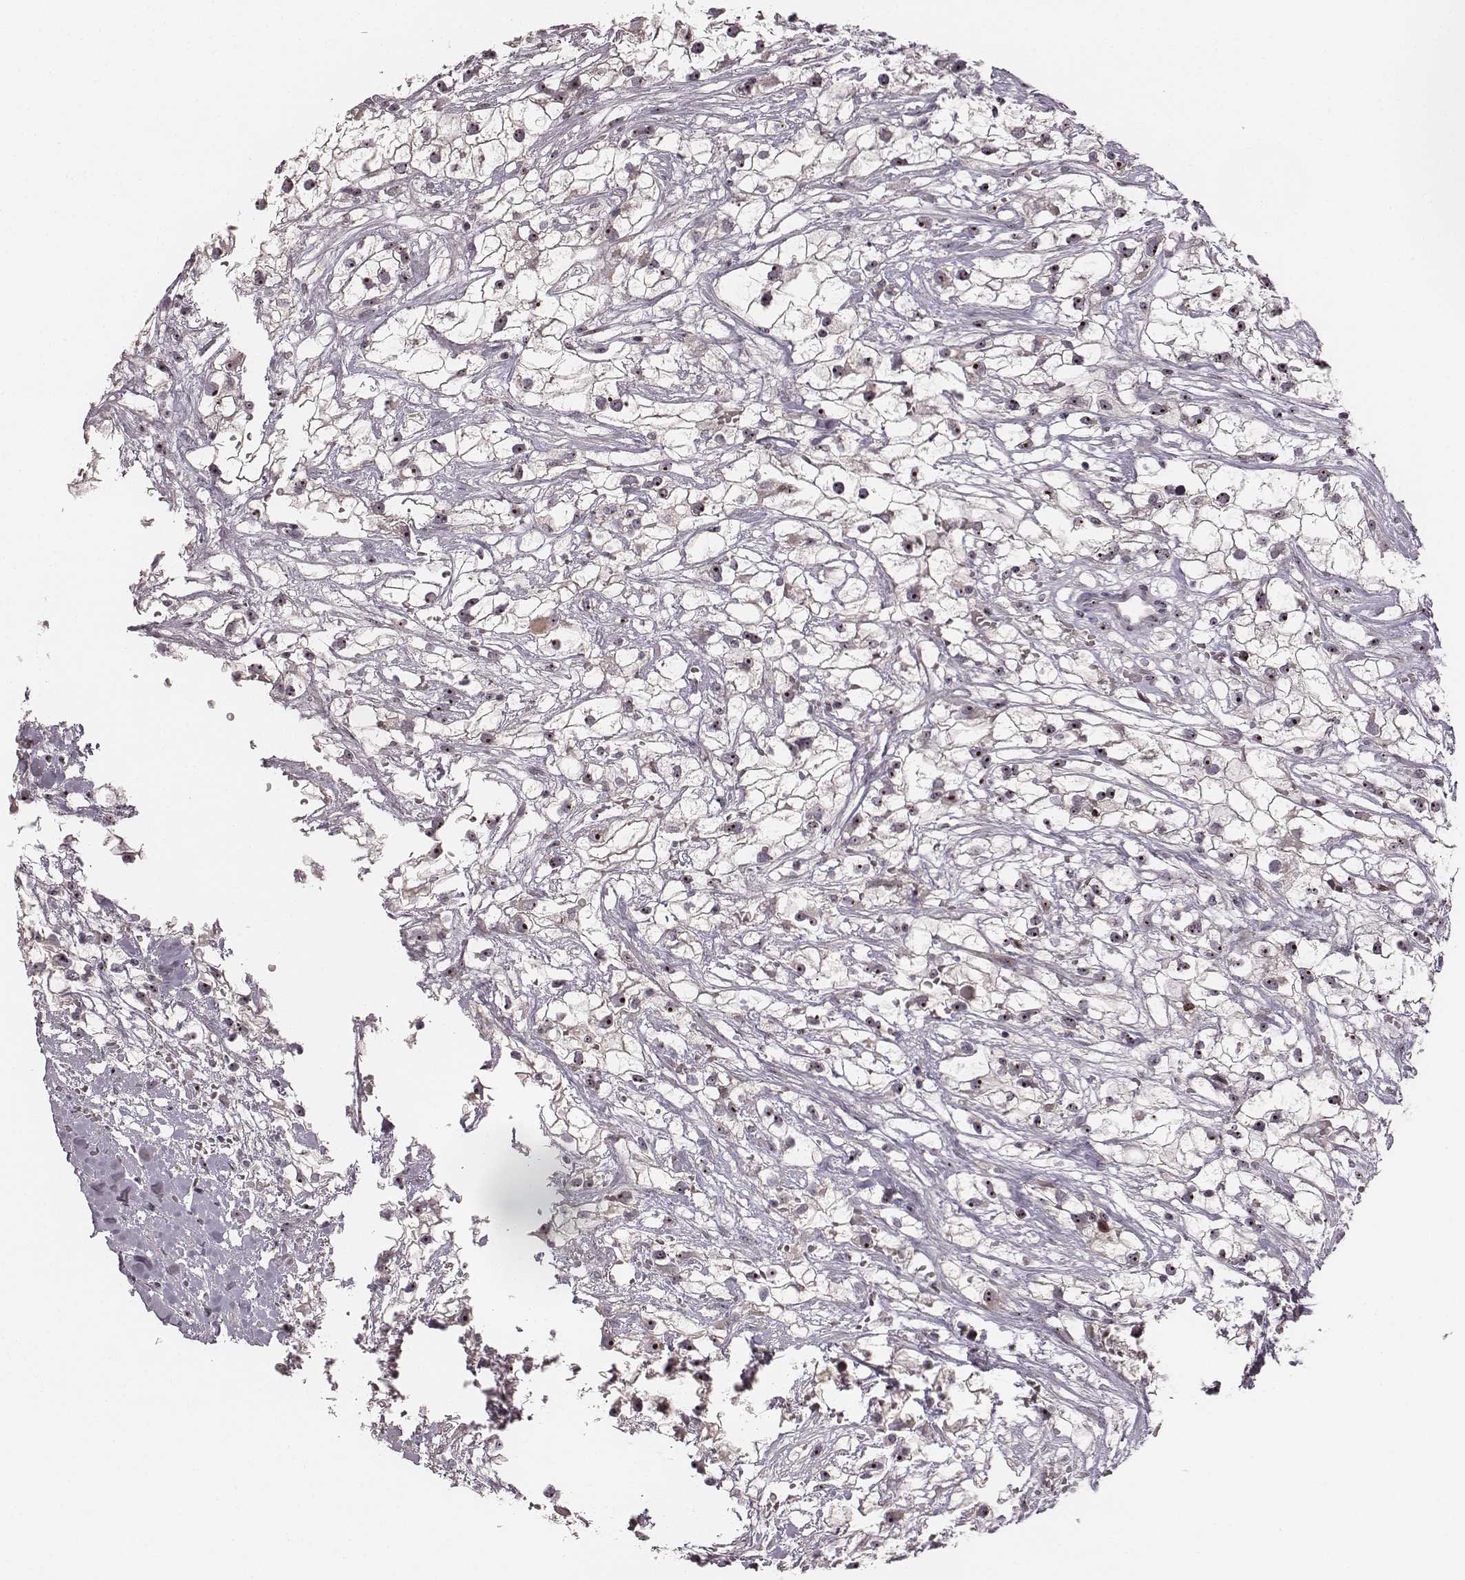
{"staining": {"intensity": "moderate", "quantity": ">75%", "location": "nuclear"}, "tissue": "renal cancer", "cell_type": "Tumor cells", "image_type": "cancer", "snomed": [{"axis": "morphology", "description": "Adenocarcinoma, NOS"}, {"axis": "topography", "description": "Kidney"}], "caption": "Protein expression by immunohistochemistry (IHC) exhibits moderate nuclear positivity in approximately >75% of tumor cells in renal cancer (adenocarcinoma).", "gene": "NOP56", "patient": {"sex": "male", "age": 59}}